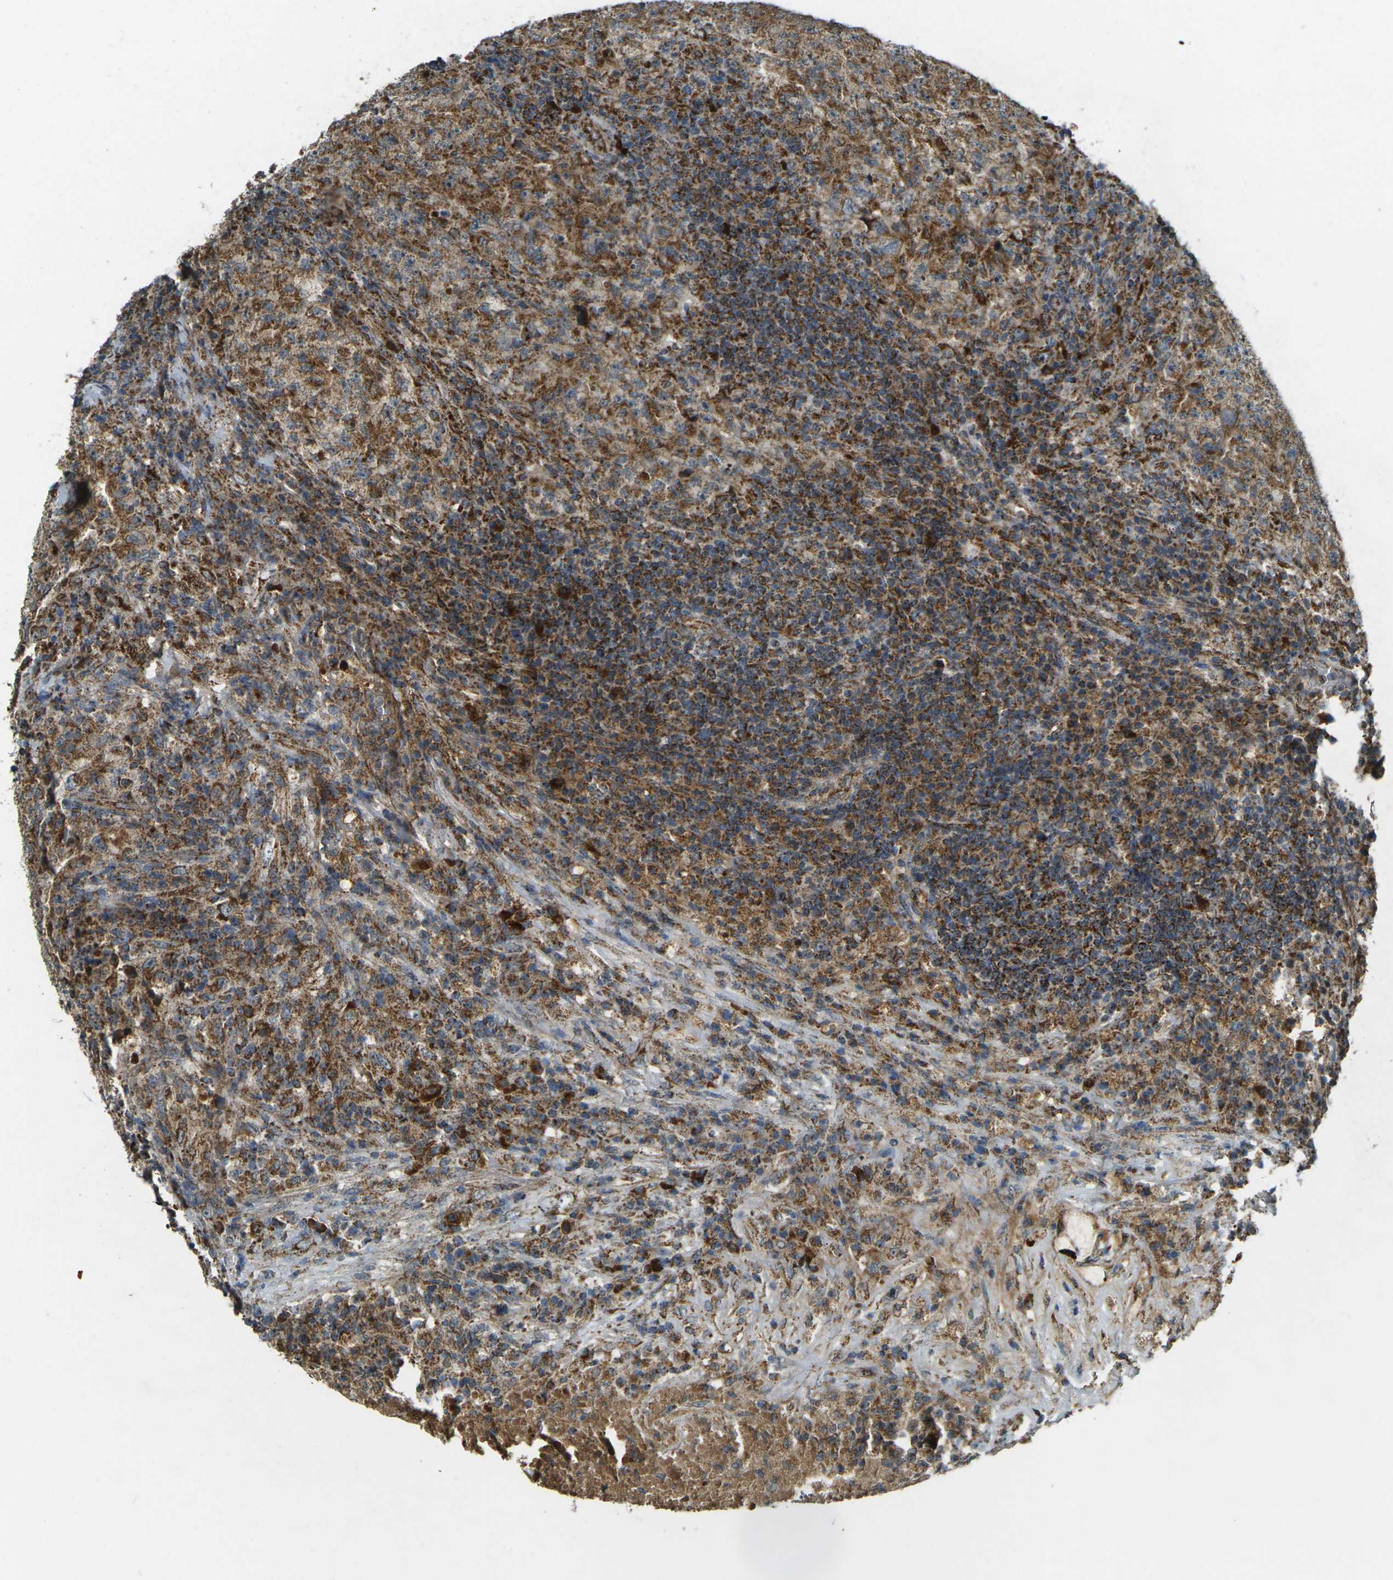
{"staining": {"intensity": "moderate", "quantity": ">75%", "location": "cytoplasmic/membranous"}, "tissue": "testis cancer", "cell_type": "Tumor cells", "image_type": "cancer", "snomed": [{"axis": "morphology", "description": "Necrosis, NOS"}, {"axis": "morphology", "description": "Carcinoma, Embryonal, NOS"}, {"axis": "topography", "description": "Testis"}], "caption": "A photomicrograph showing moderate cytoplasmic/membranous positivity in about >75% of tumor cells in embryonal carcinoma (testis), as visualized by brown immunohistochemical staining.", "gene": "IGF1R", "patient": {"sex": "male", "age": 19}}